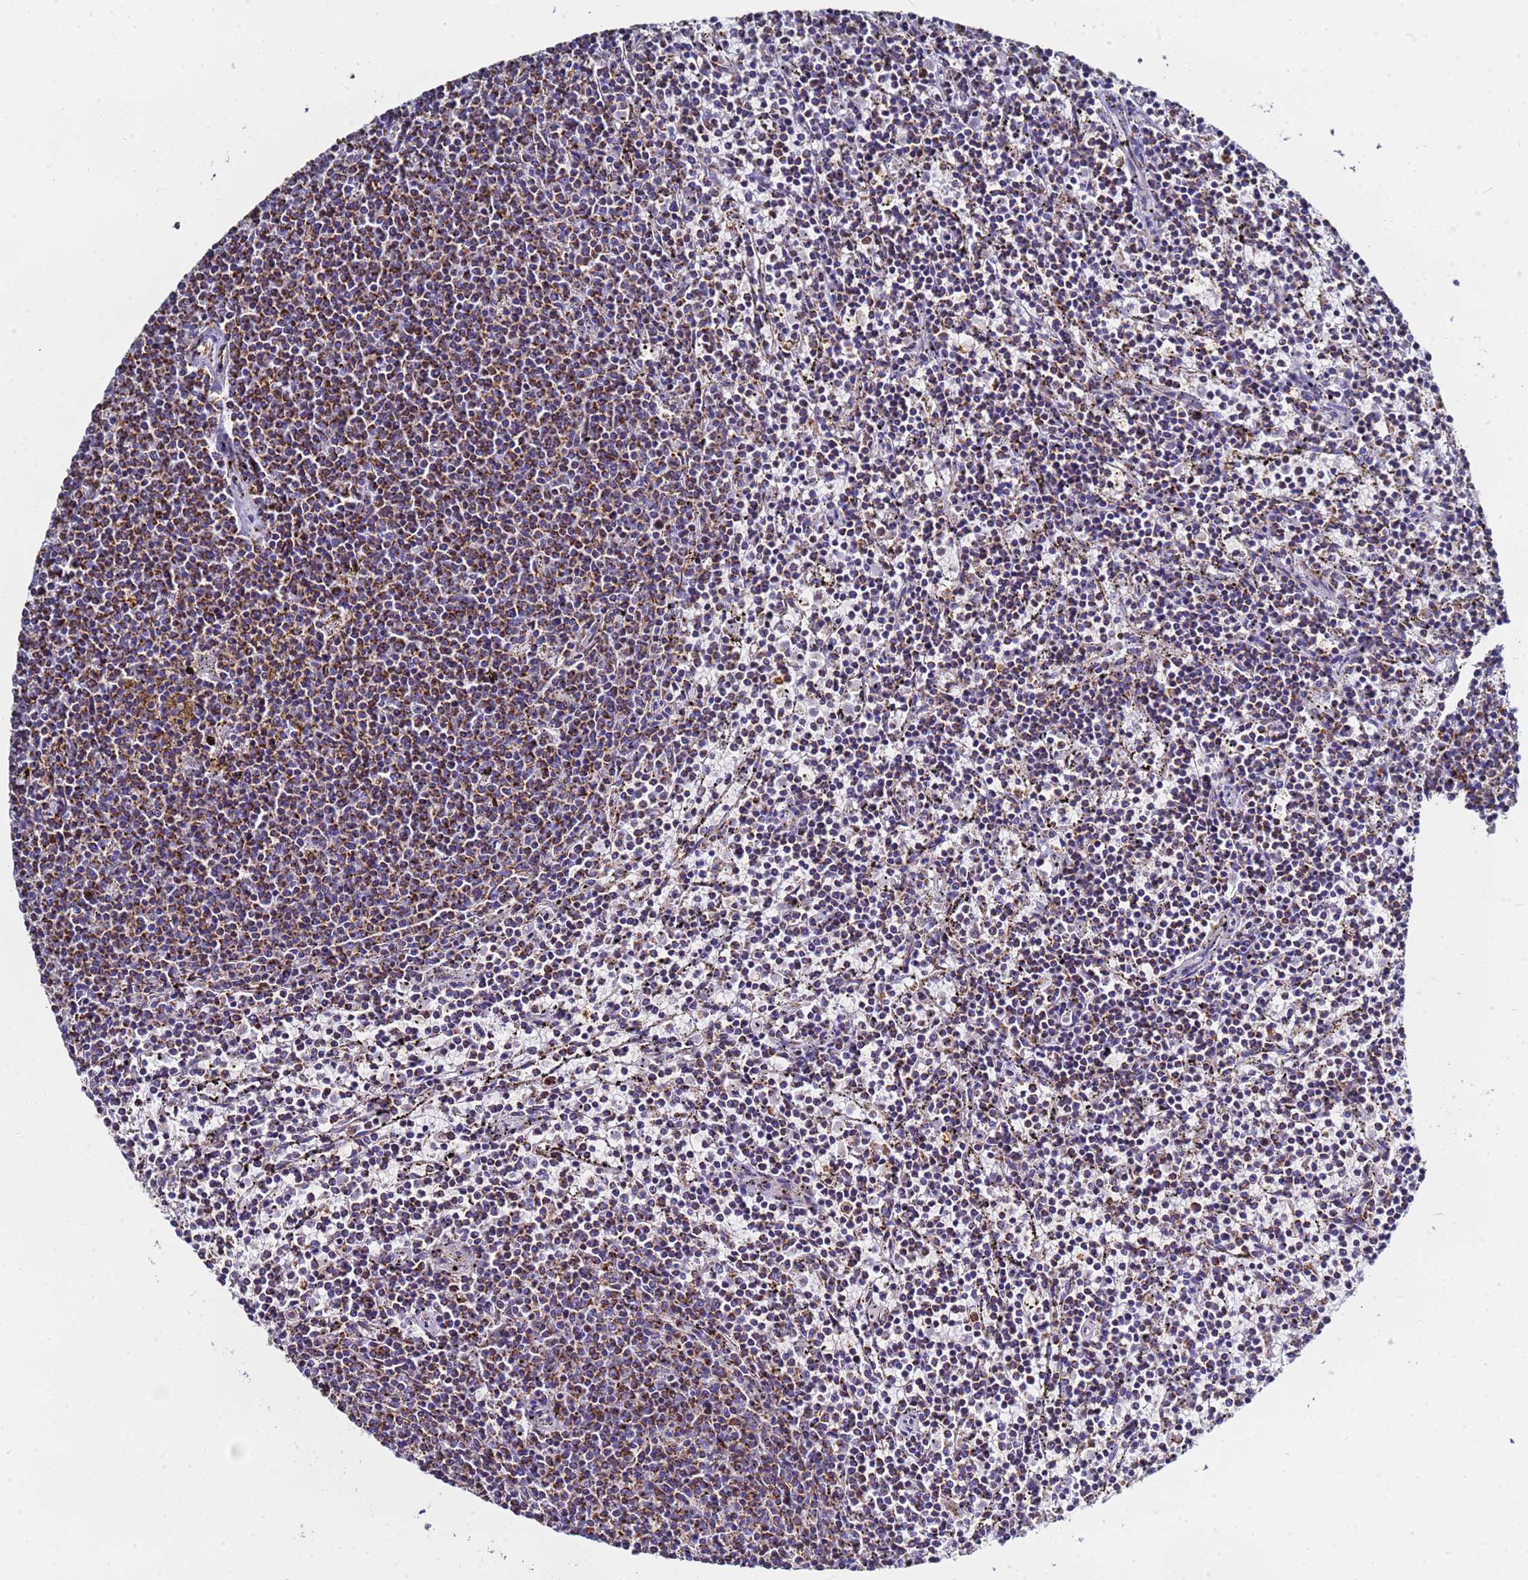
{"staining": {"intensity": "moderate", "quantity": ">75%", "location": "cytoplasmic/membranous"}, "tissue": "lymphoma", "cell_type": "Tumor cells", "image_type": "cancer", "snomed": [{"axis": "morphology", "description": "Malignant lymphoma, non-Hodgkin's type, Low grade"}, {"axis": "topography", "description": "Spleen"}], "caption": "A high-resolution photomicrograph shows immunohistochemistry staining of lymphoma, which shows moderate cytoplasmic/membranous positivity in about >75% of tumor cells.", "gene": "PHB2", "patient": {"sex": "female", "age": 50}}